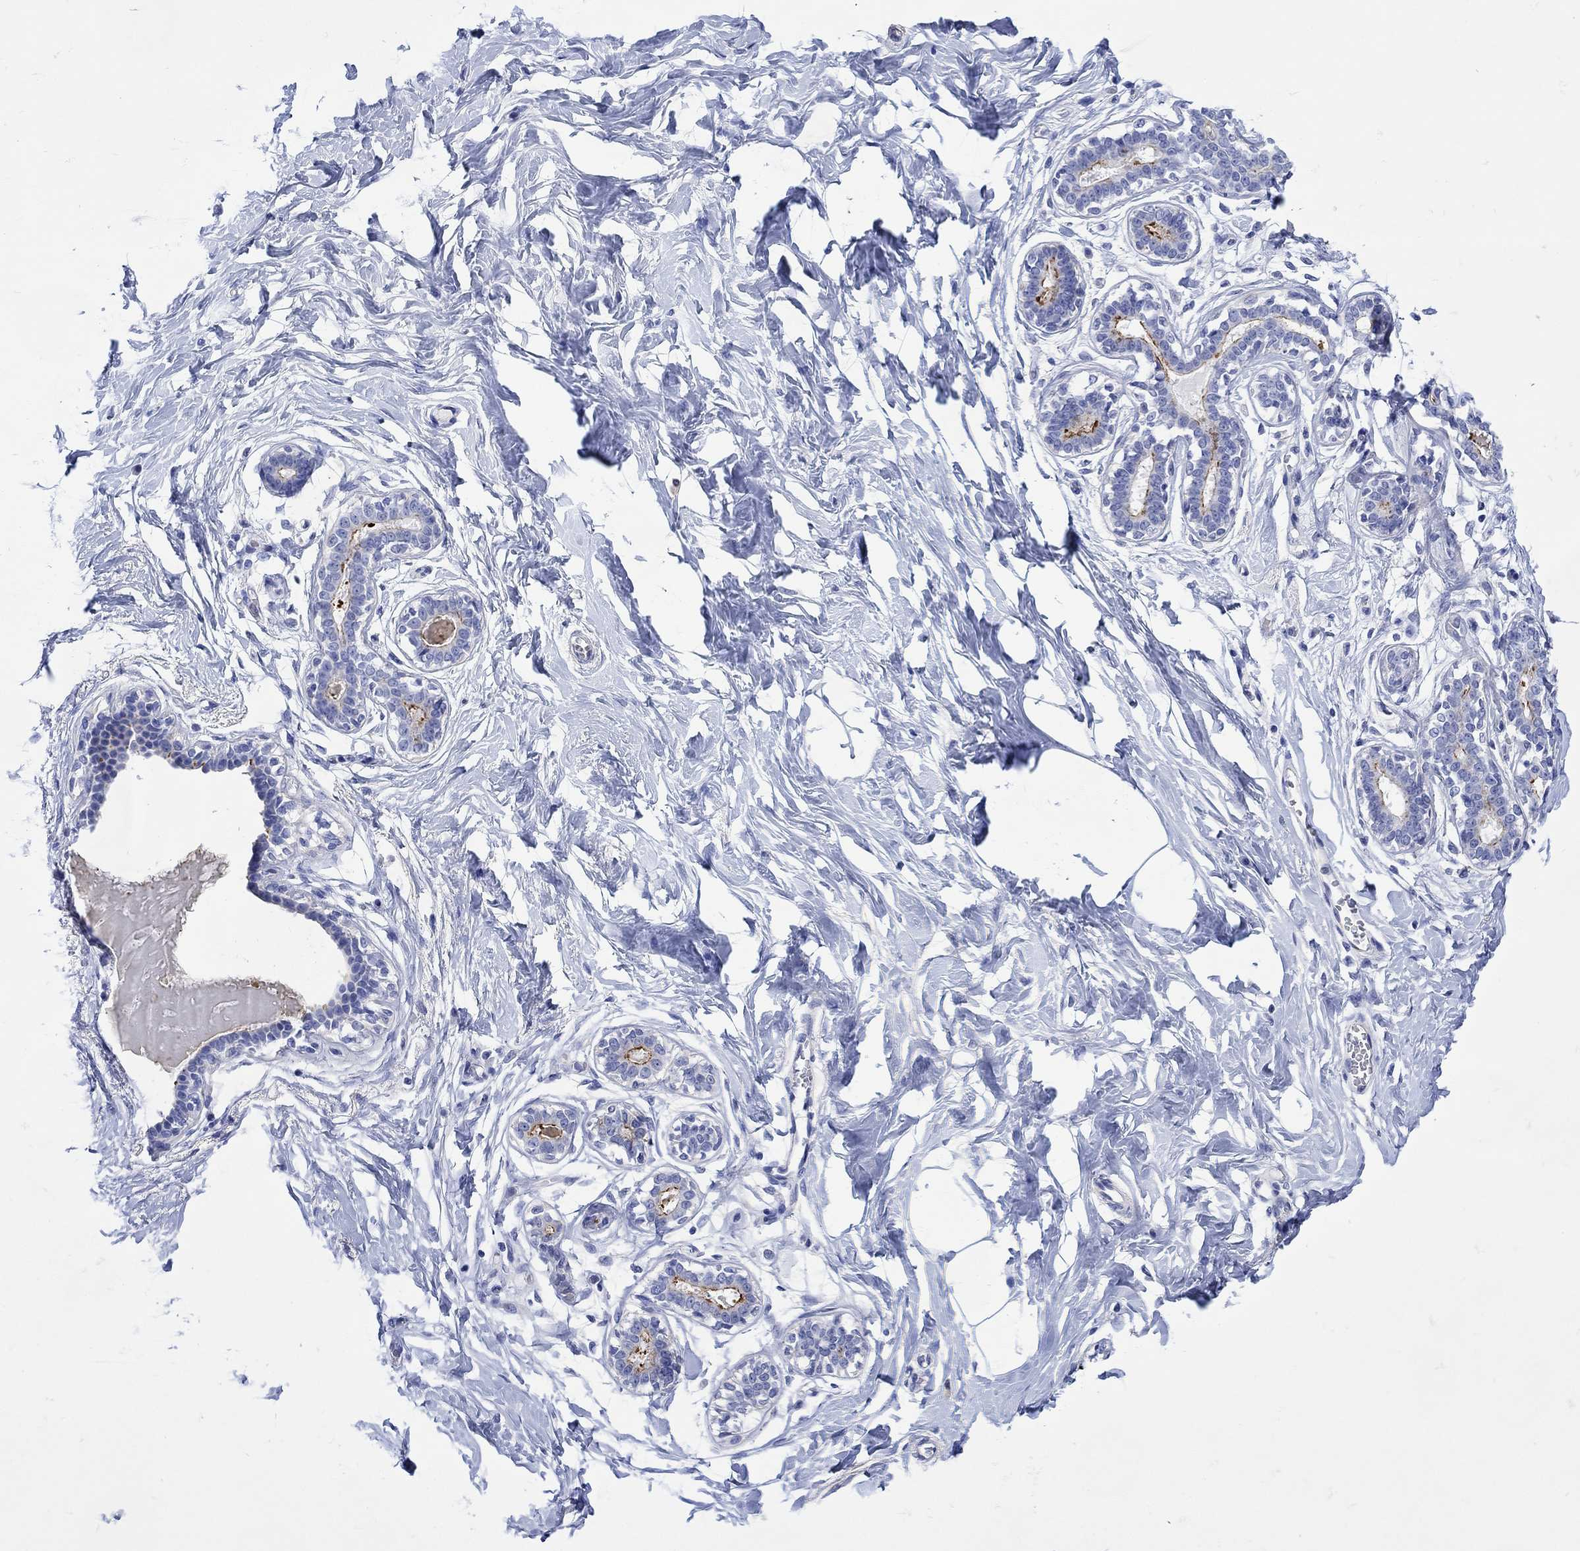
{"staining": {"intensity": "negative", "quantity": "none", "location": "none"}, "tissue": "breast", "cell_type": "Adipocytes", "image_type": "normal", "snomed": [{"axis": "morphology", "description": "Normal tissue, NOS"}, {"axis": "morphology", "description": "Lobular carcinoma, in situ"}, {"axis": "topography", "description": "Breast"}], "caption": "The IHC photomicrograph has no significant positivity in adipocytes of breast.", "gene": "ANKMY1", "patient": {"sex": "female", "age": 35}}